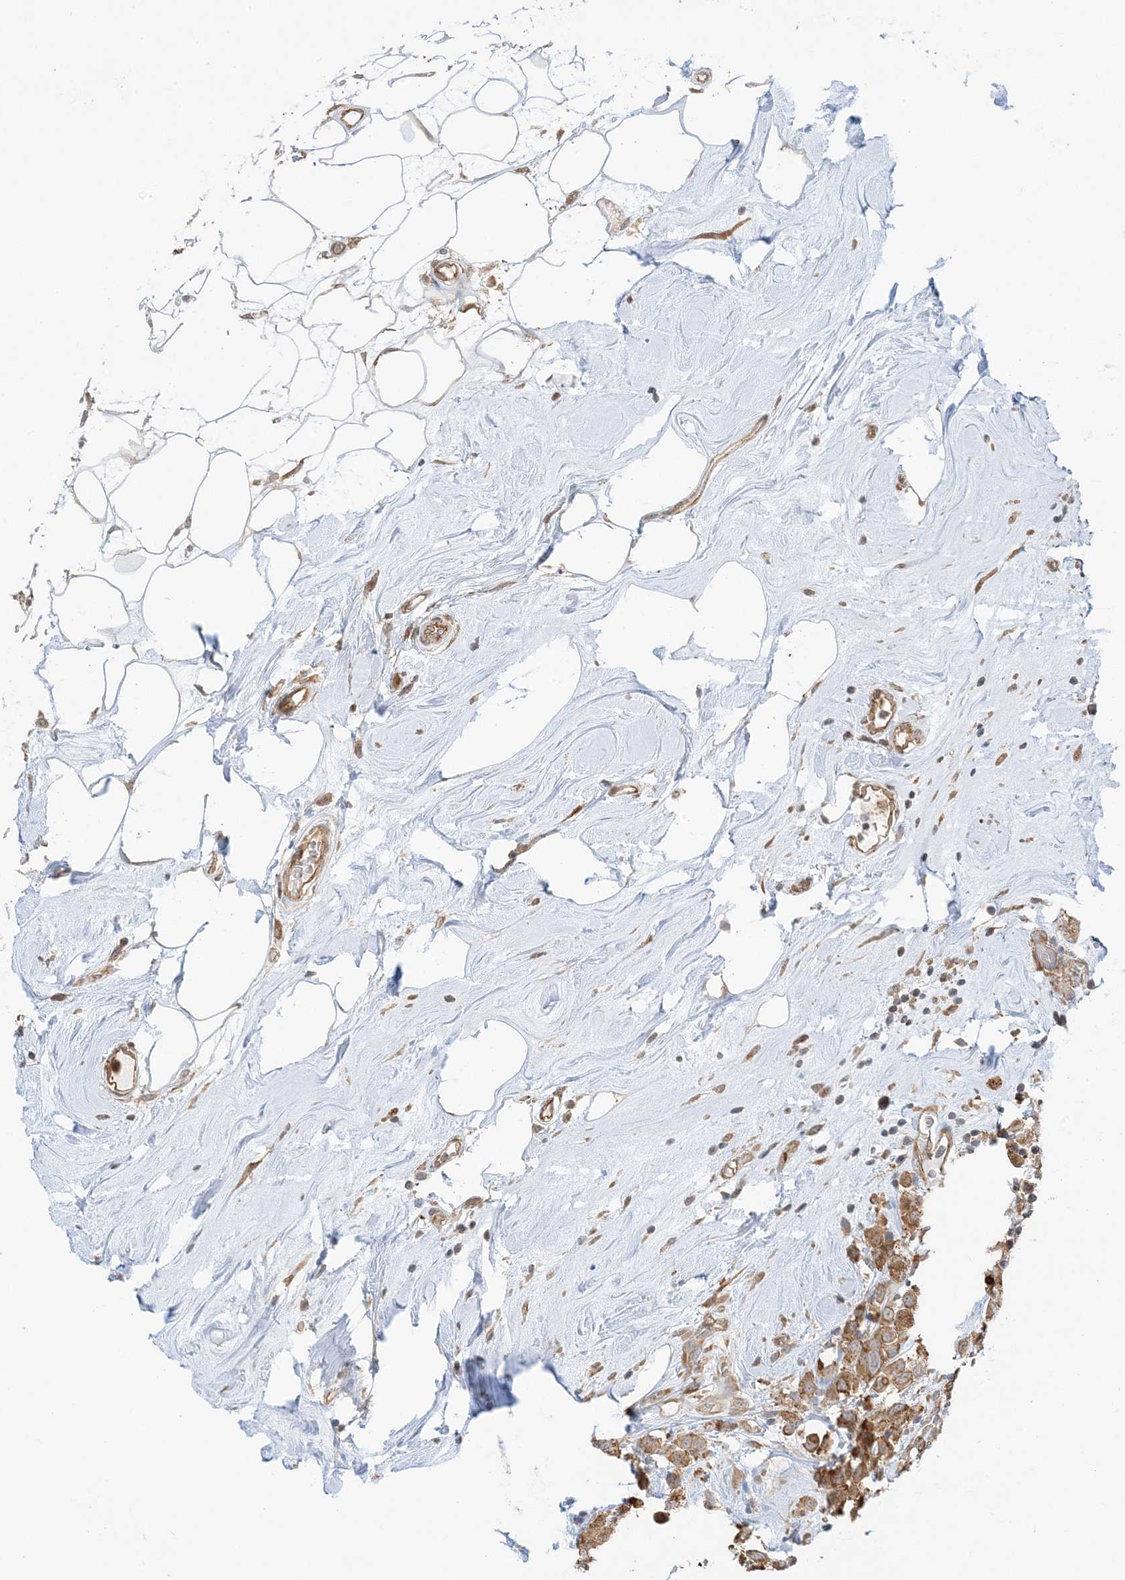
{"staining": {"intensity": "moderate", "quantity": "25%-75%", "location": "cytoplasmic/membranous"}, "tissue": "breast cancer", "cell_type": "Tumor cells", "image_type": "cancer", "snomed": [{"axis": "morphology", "description": "Duct carcinoma"}, {"axis": "topography", "description": "Breast"}], "caption": "Immunohistochemical staining of human breast cancer shows moderate cytoplasmic/membranous protein expression in approximately 25%-75% of tumor cells.", "gene": "UBAP2L", "patient": {"sex": "female", "age": 61}}